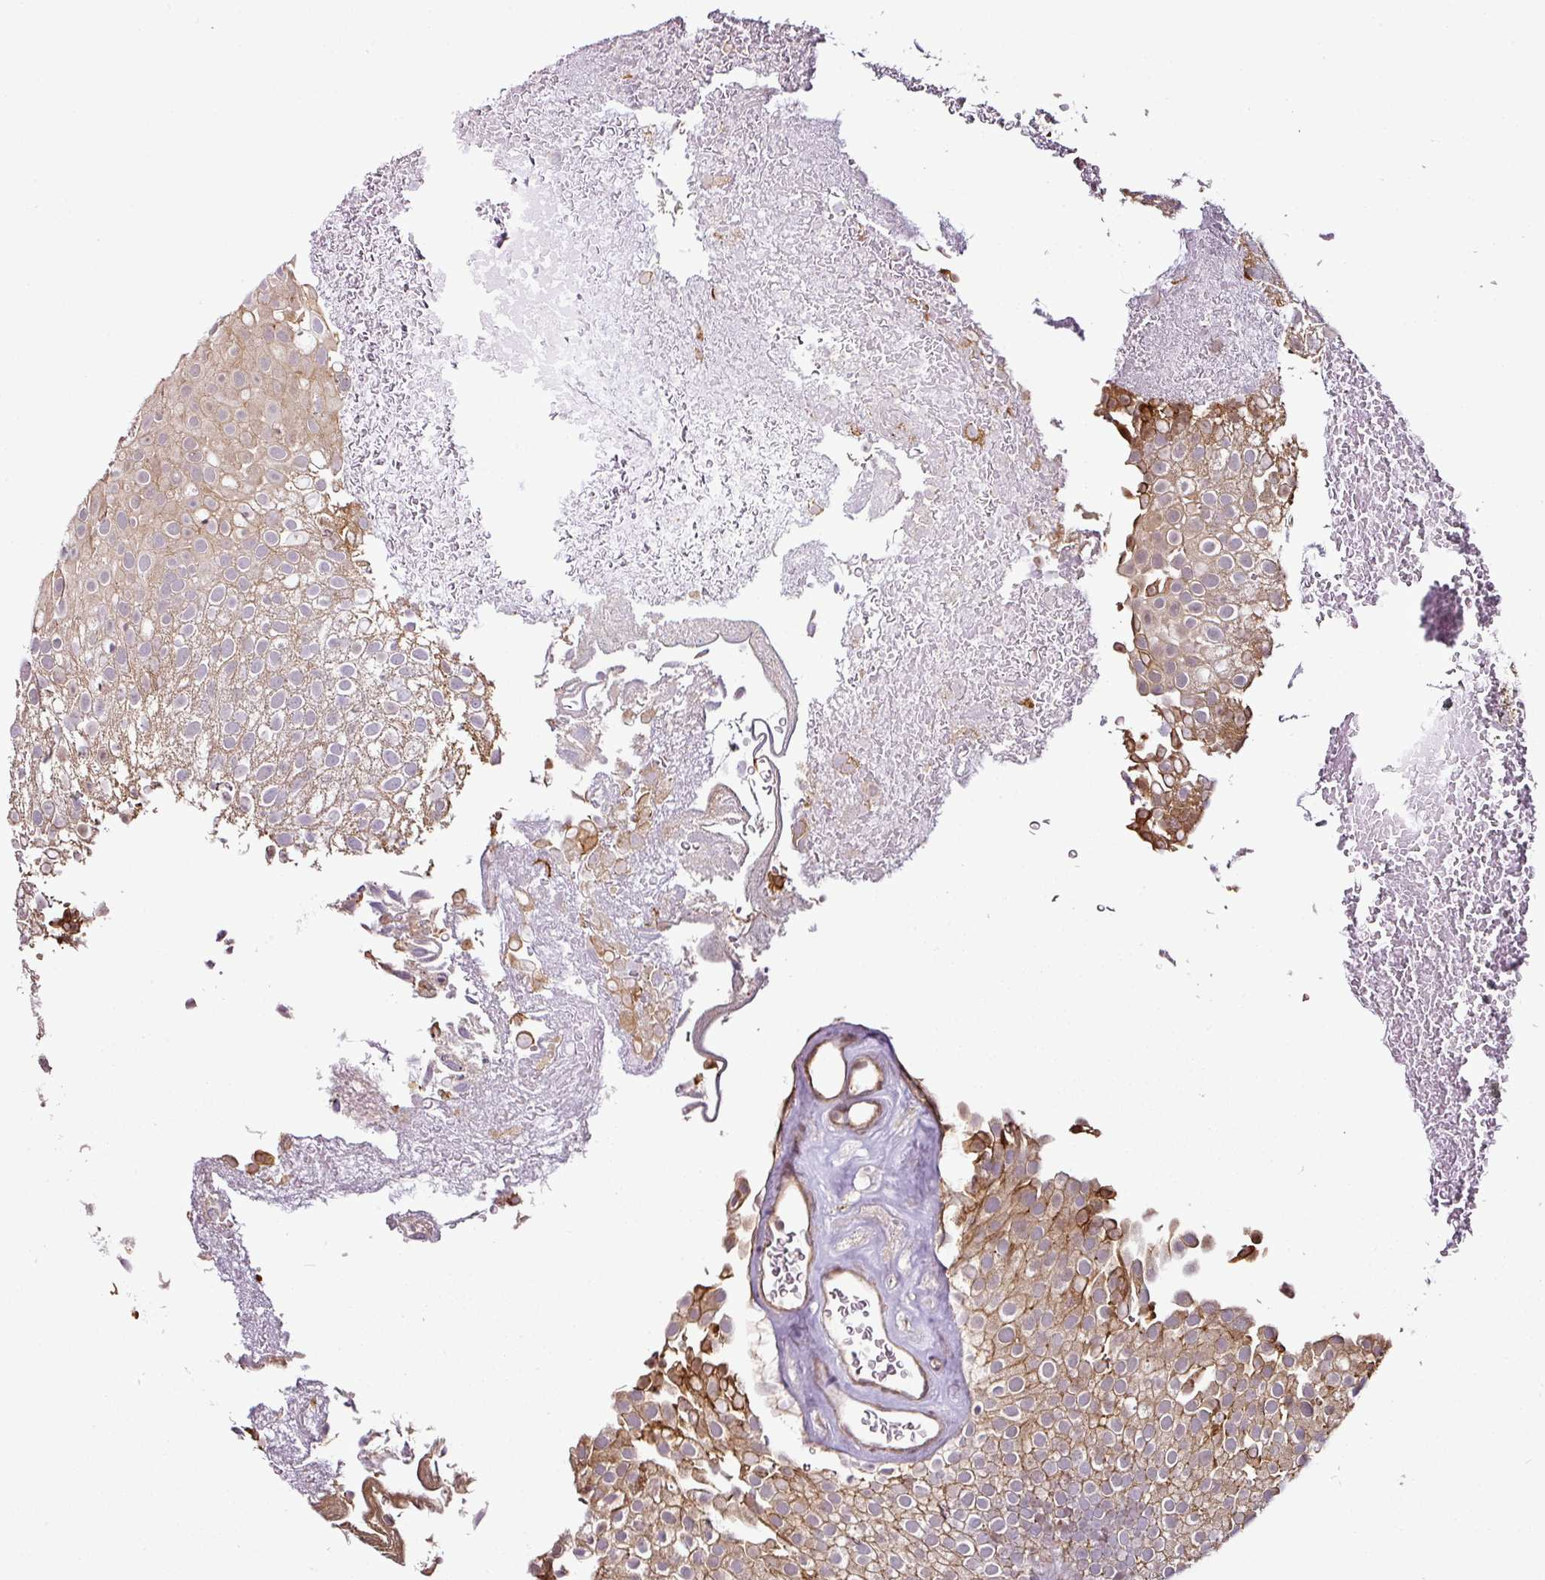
{"staining": {"intensity": "moderate", "quantity": "25%-75%", "location": "cytoplasmic/membranous"}, "tissue": "urothelial cancer", "cell_type": "Tumor cells", "image_type": "cancer", "snomed": [{"axis": "morphology", "description": "Urothelial carcinoma, Low grade"}, {"axis": "topography", "description": "Urinary bladder"}], "caption": "An immunohistochemistry (IHC) micrograph of tumor tissue is shown. Protein staining in brown shows moderate cytoplasmic/membranous positivity in urothelial cancer within tumor cells. (Stains: DAB in brown, nuclei in blue, Microscopy: brightfield microscopy at high magnification).", "gene": "DCAF13", "patient": {"sex": "male", "age": 78}}